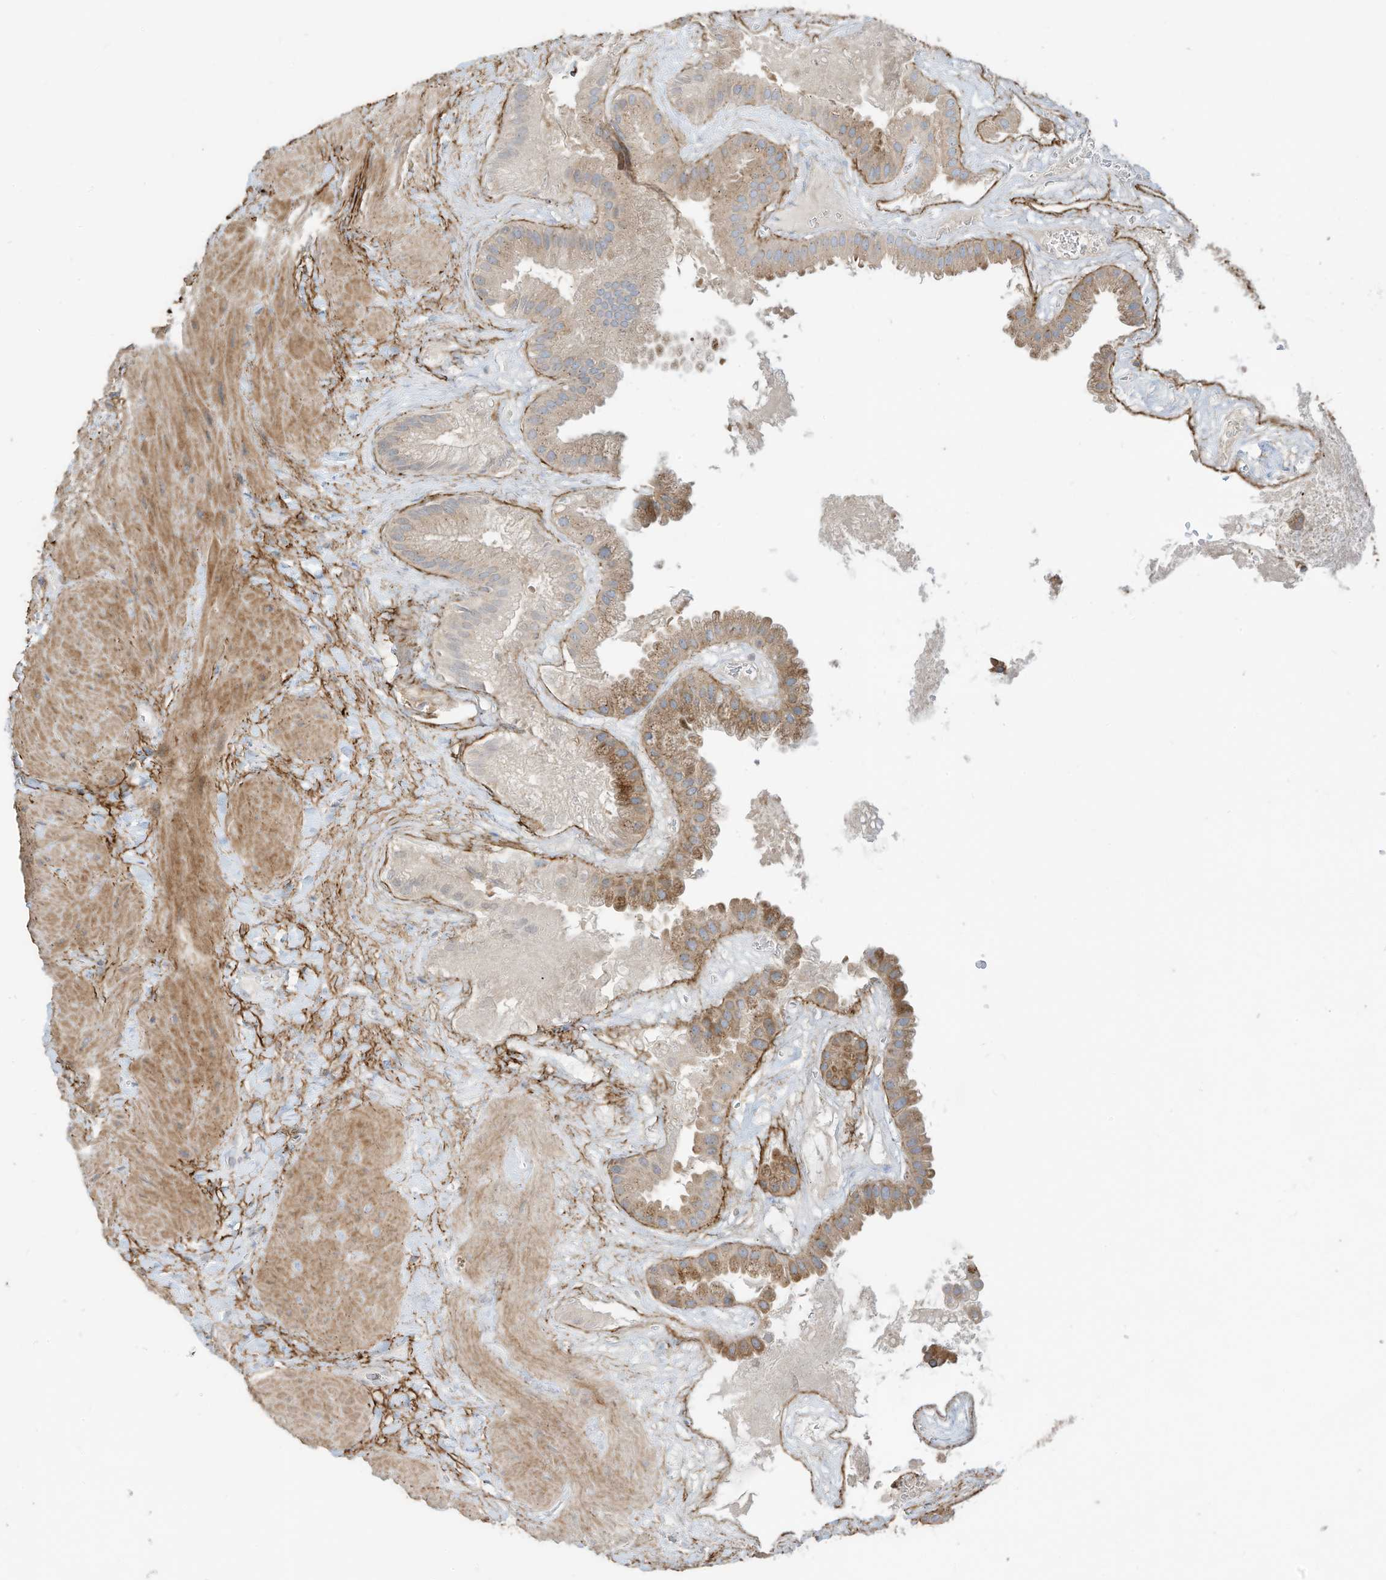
{"staining": {"intensity": "strong", "quantity": "25%-75%", "location": "cytoplasmic/membranous"}, "tissue": "gallbladder", "cell_type": "Glandular cells", "image_type": "normal", "snomed": [{"axis": "morphology", "description": "Normal tissue, NOS"}, {"axis": "topography", "description": "Gallbladder"}], "caption": "Immunohistochemistry (IHC) of unremarkable gallbladder displays high levels of strong cytoplasmic/membranous staining in about 25%-75% of glandular cells.", "gene": "TRNAU1AP", "patient": {"sex": "male", "age": 55}}